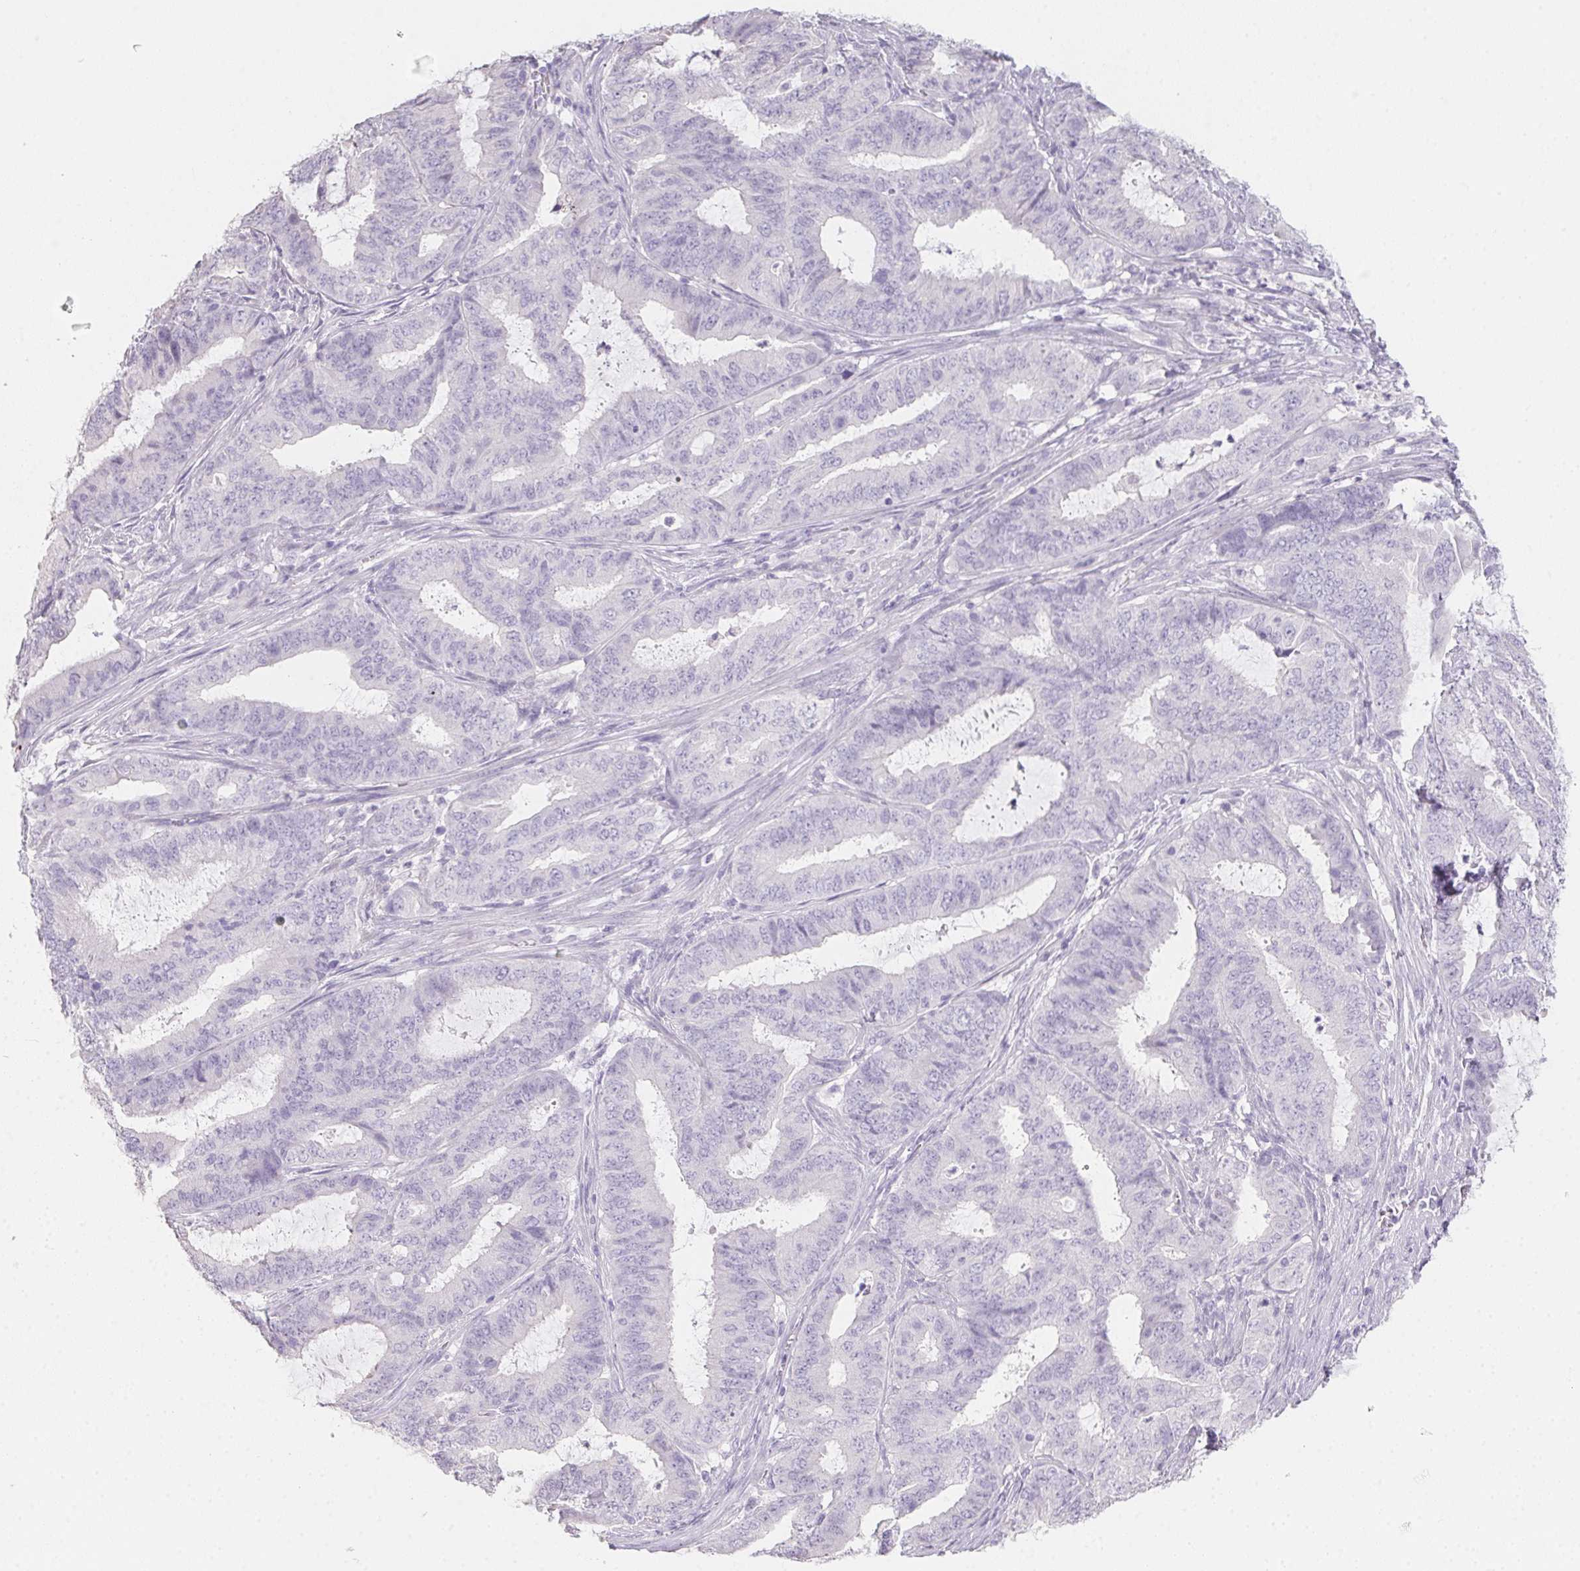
{"staining": {"intensity": "negative", "quantity": "none", "location": "none"}, "tissue": "endometrial cancer", "cell_type": "Tumor cells", "image_type": "cancer", "snomed": [{"axis": "morphology", "description": "Adenocarcinoma, NOS"}, {"axis": "topography", "description": "Endometrium"}], "caption": "DAB immunohistochemical staining of human endometrial cancer shows no significant positivity in tumor cells.", "gene": "MYL4", "patient": {"sex": "female", "age": 51}}